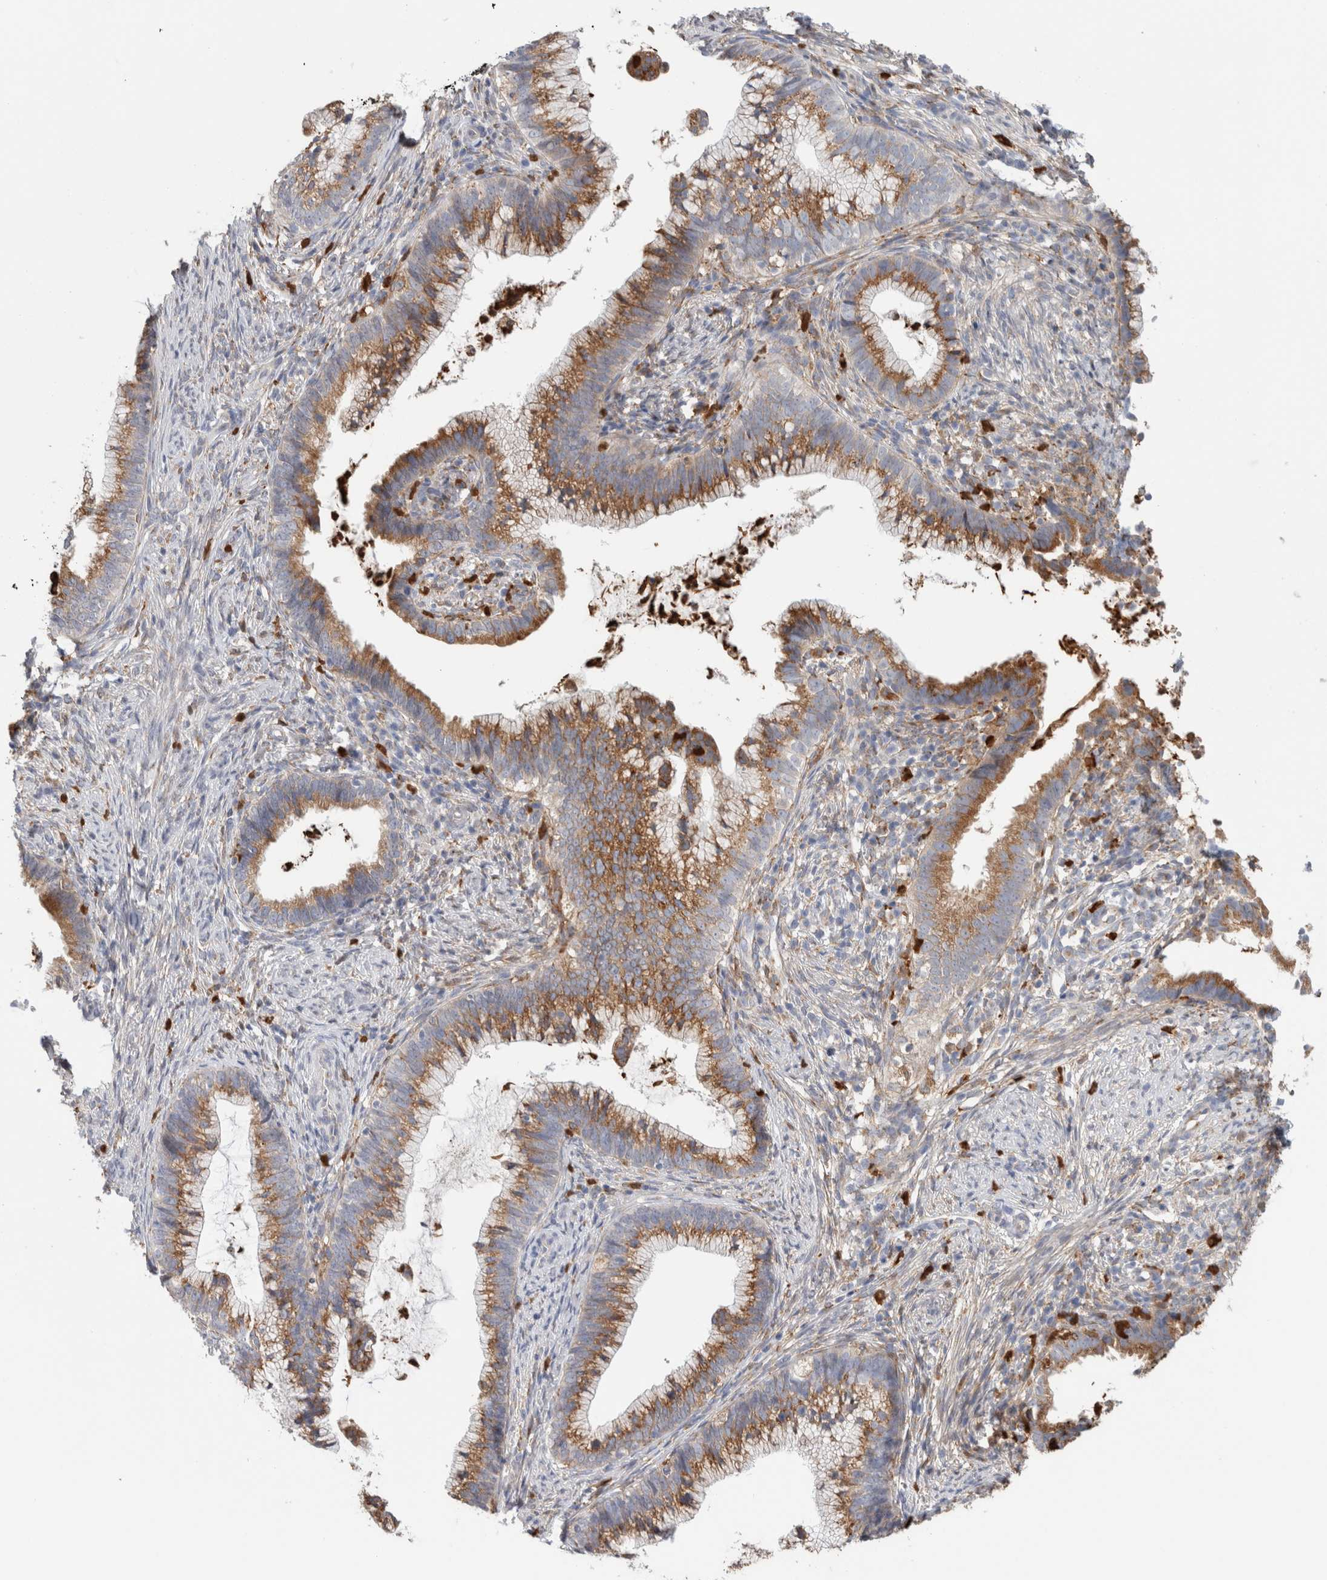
{"staining": {"intensity": "moderate", "quantity": ">75%", "location": "cytoplasmic/membranous"}, "tissue": "cervical cancer", "cell_type": "Tumor cells", "image_type": "cancer", "snomed": [{"axis": "morphology", "description": "Adenocarcinoma, NOS"}, {"axis": "topography", "description": "Cervix"}], "caption": "Cervical cancer stained for a protein (brown) shows moderate cytoplasmic/membranous positive positivity in about >75% of tumor cells.", "gene": "P4HA1", "patient": {"sex": "female", "age": 36}}